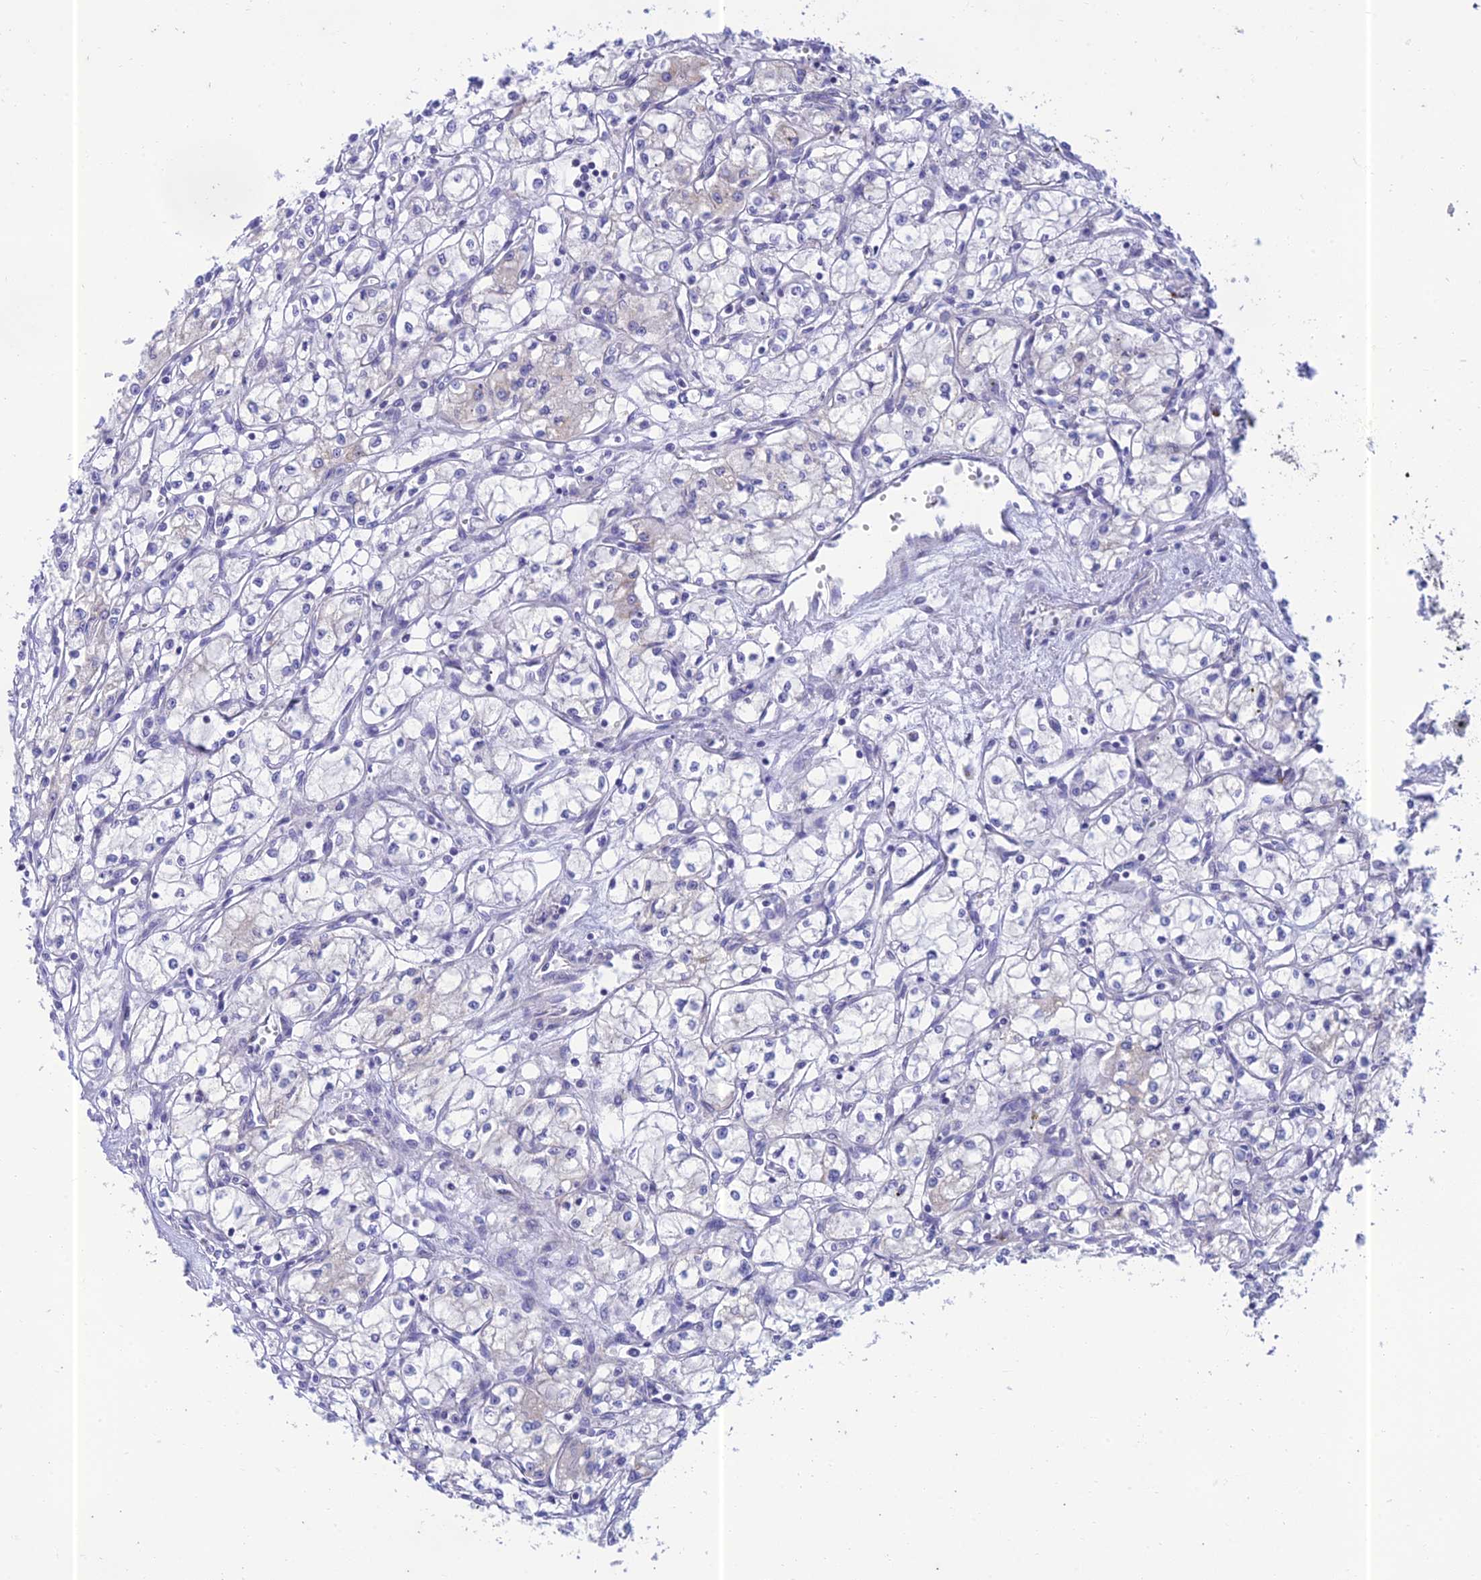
{"staining": {"intensity": "negative", "quantity": "none", "location": "none"}, "tissue": "renal cancer", "cell_type": "Tumor cells", "image_type": "cancer", "snomed": [{"axis": "morphology", "description": "Adenocarcinoma, NOS"}, {"axis": "topography", "description": "Kidney"}], "caption": "This histopathology image is of renal cancer stained with IHC to label a protein in brown with the nuclei are counter-stained blue. There is no staining in tumor cells.", "gene": "PTCD2", "patient": {"sex": "male", "age": 59}}